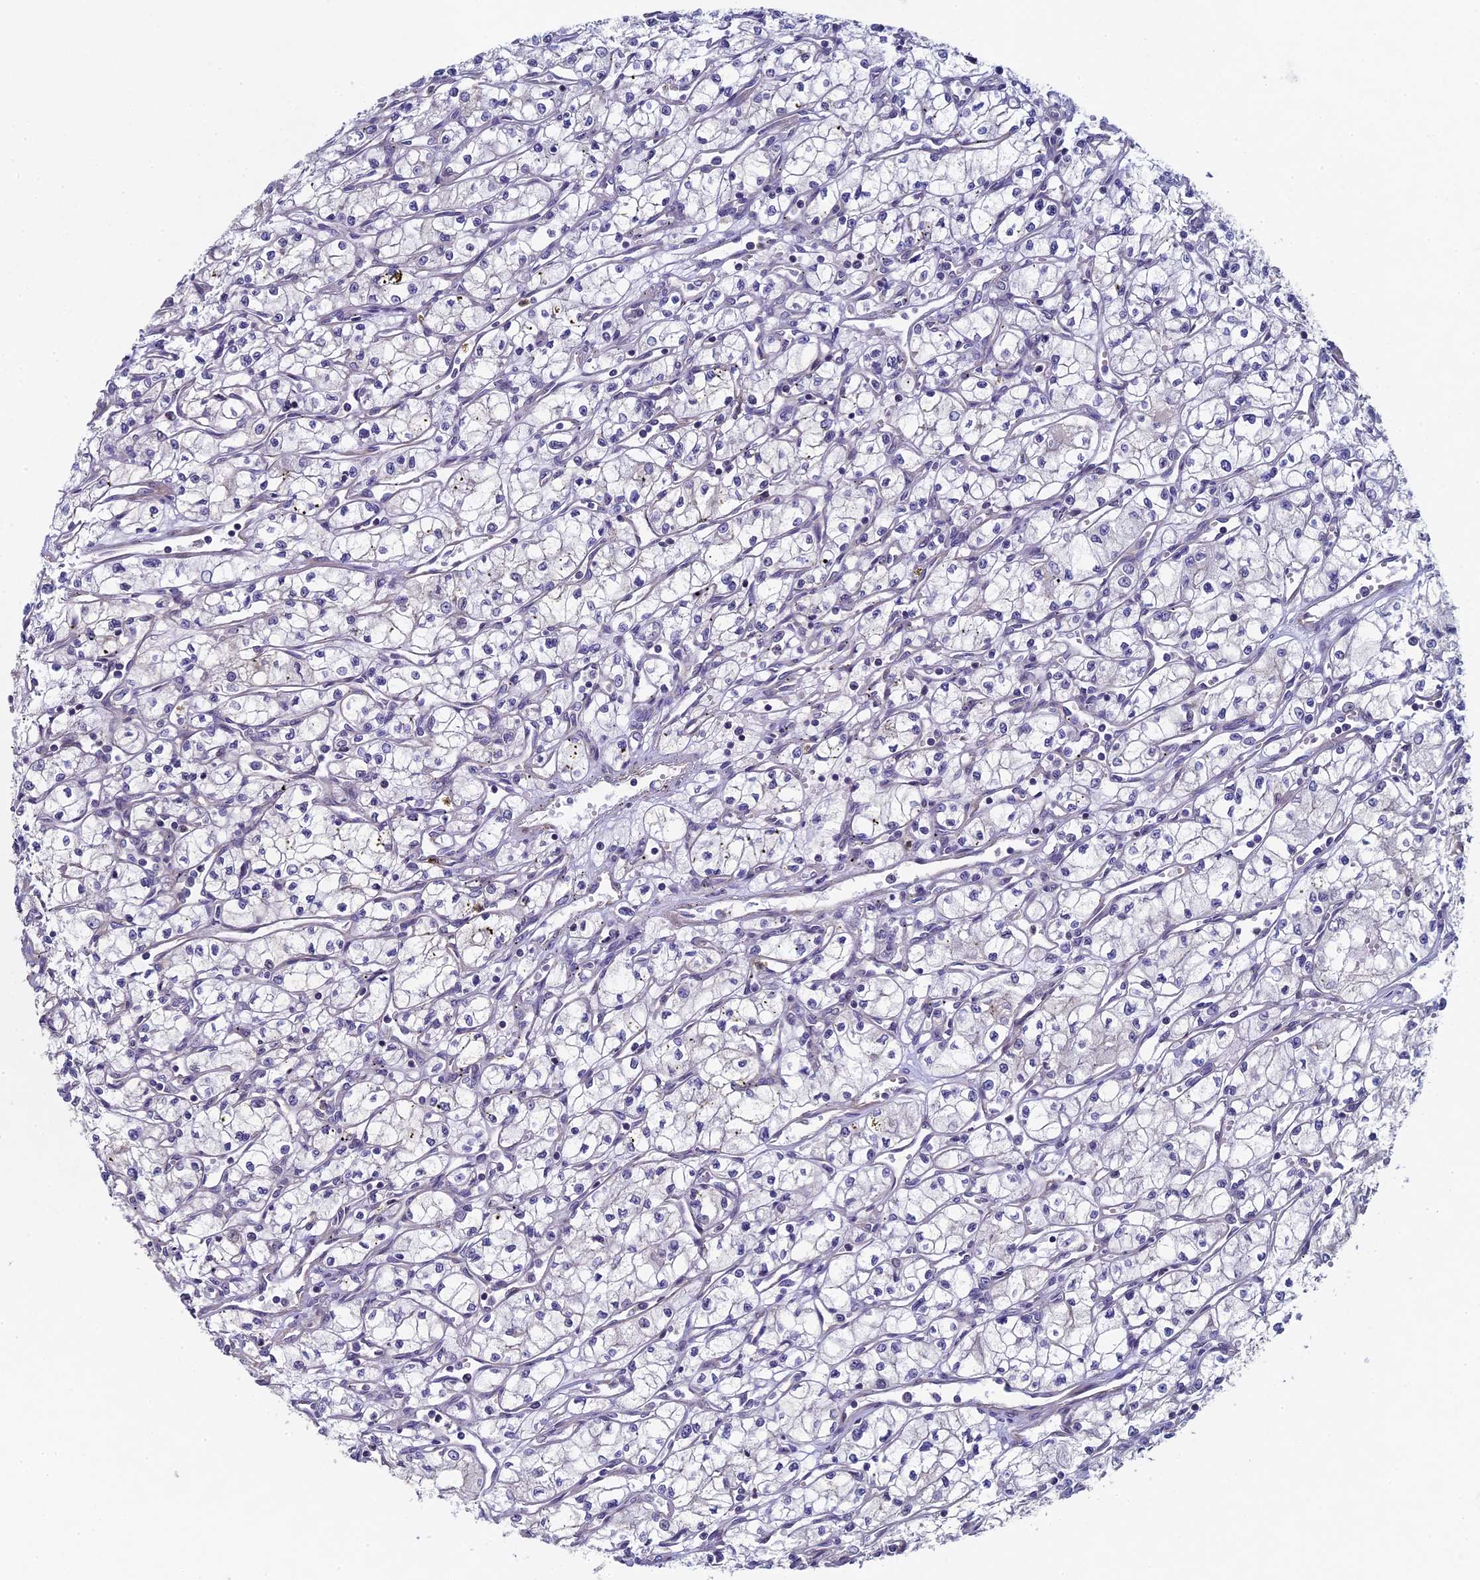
{"staining": {"intensity": "negative", "quantity": "none", "location": "none"}, "tissue": "renal cancer", "cell_type": "Tumor cells", "image_type": "cancer", "snomed": [{"axis": "morphology", "description": "Adenocarcinoma, NOS"}, {"axis": "topography", "description": "Kidney"}], "caption": "Tumor cells are negative for protein expression in human renal cancer.", "gene": "DIXDC1", "patient": {"sex": "male", "age": 59}}